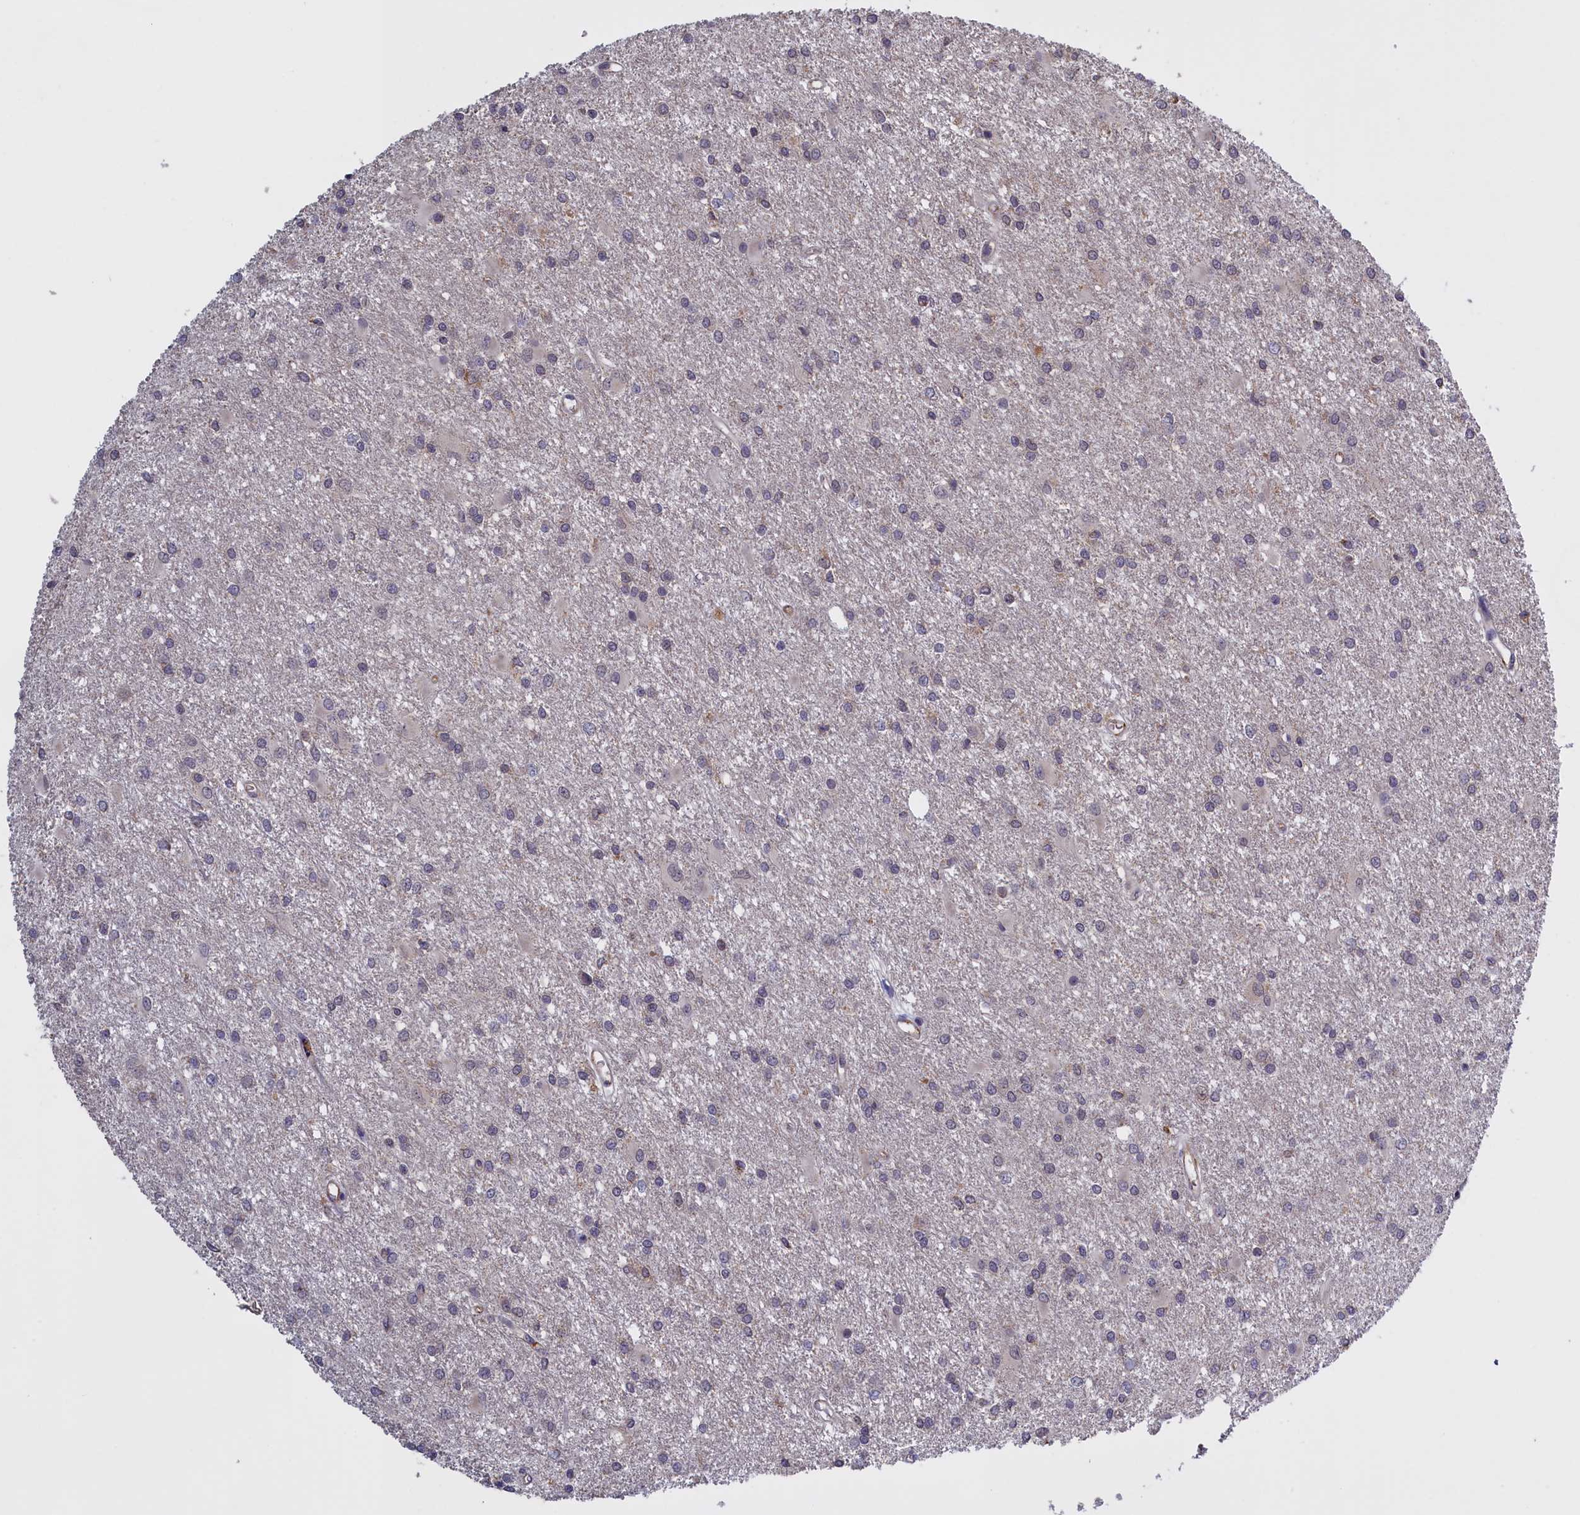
{"staining": {"intensity": "negative", "quantity": "none", "location": "none"}, "tissue": "glioma", "cell_type": "Tumor cells", "image_type": "cancer", "snomed": [{"axis": "morphology", "description": "Glioma, malignant, High grade"}, {"axis": "topography", "description": "Brain"}], "caption": "This is a image of immunohistochemistry staining of malignant high-grade glioma, which shows no positivity in tumor cells.", "gene": "COL19A1", "patient": {"sex": "female", "age": 50}}